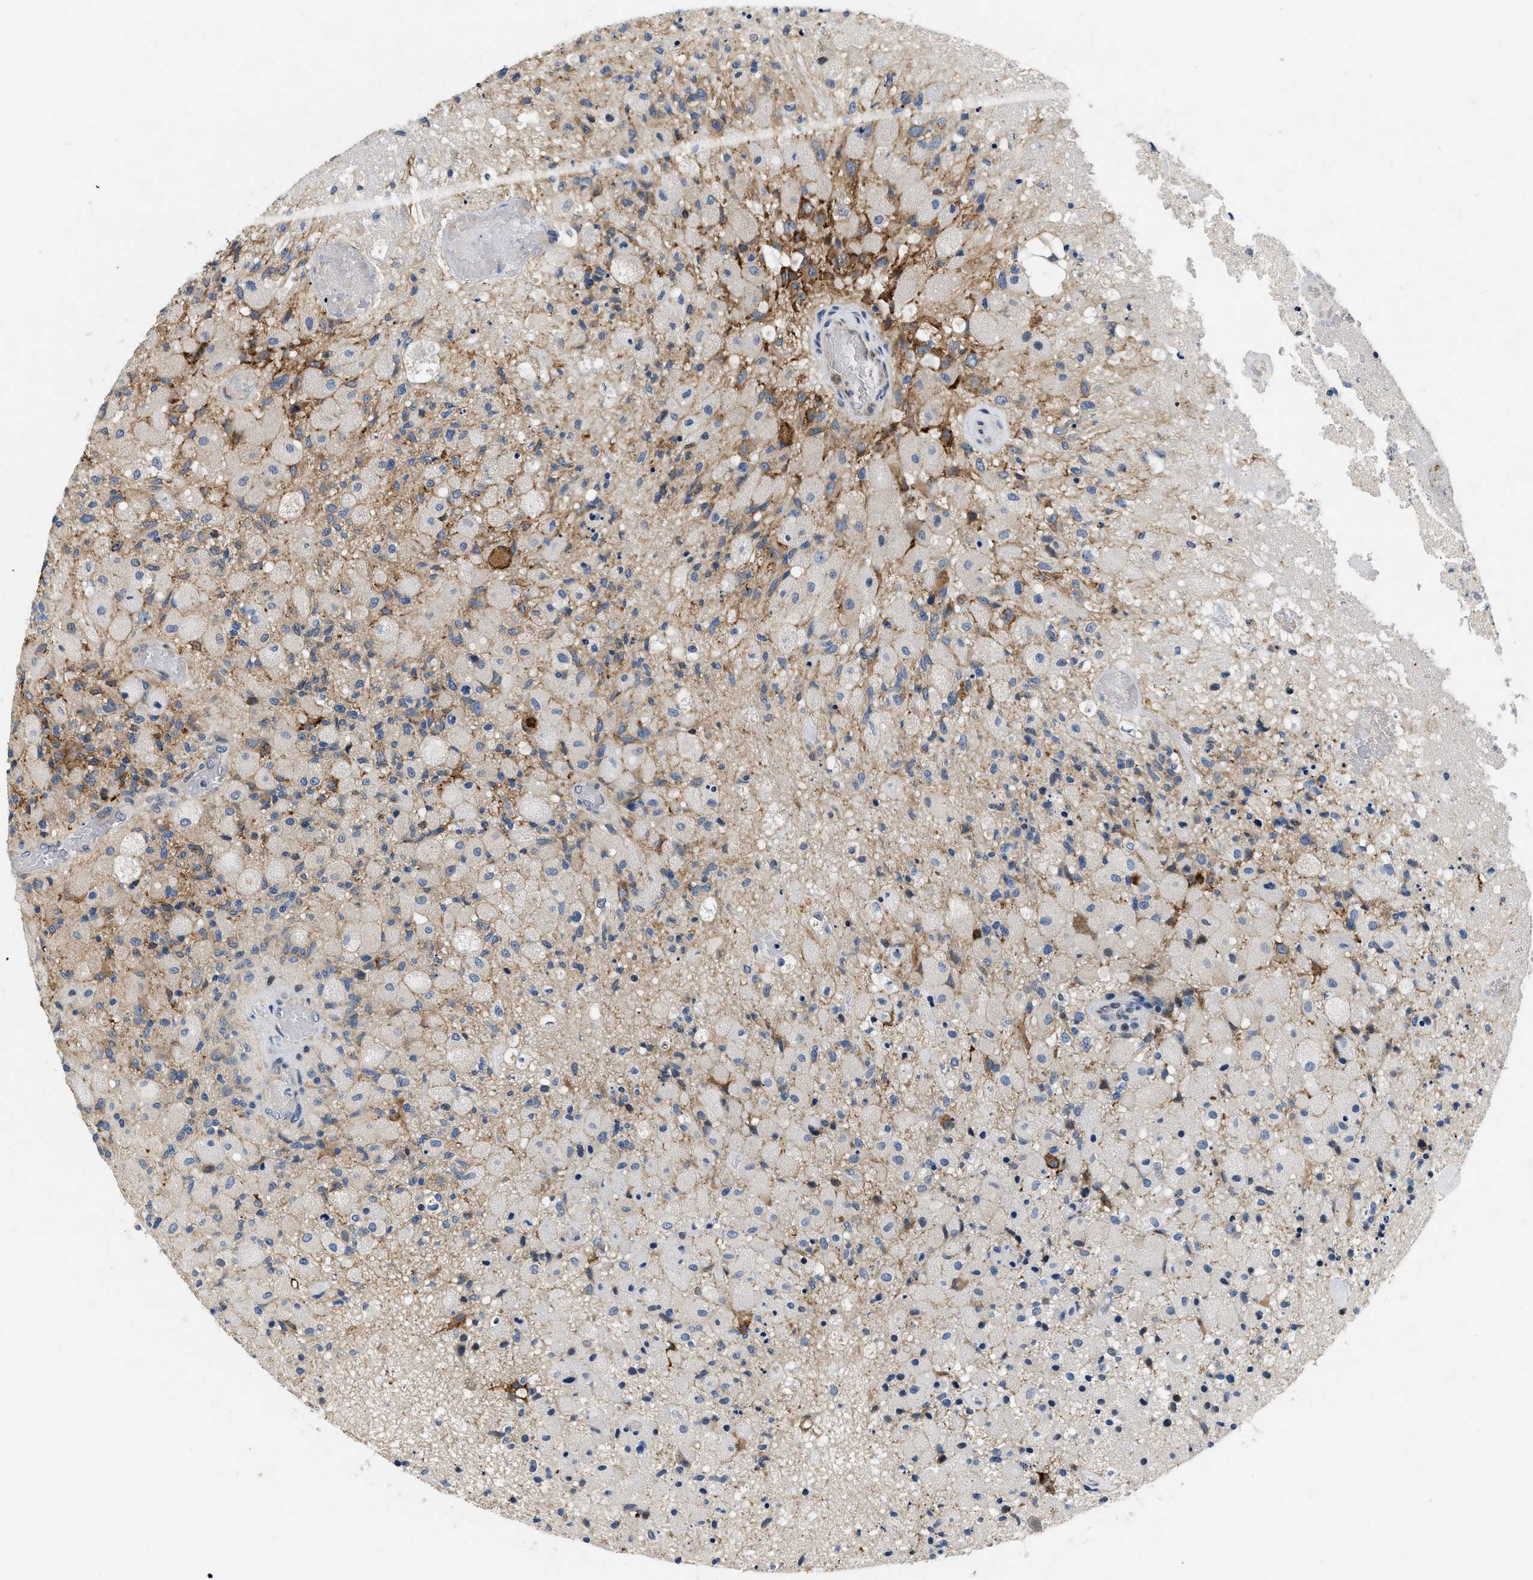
{"staining": {"intensity": "weak", "quantity": ">75%", "location": "cytoplasmic/membranous"}, "tissue": "glioma", "cell_type": "Tumor cells", "image_type": "cancer", "snomed": [{"axis": "morphology", "description": "Normal tissue, NOS"}, {"axis": "morphology", "description": "Glioma, malignant, High grade"}, {"axis": "topography", "description": "Cerebral cortex"}], "caption": "Immunohistochemical staining of human glioma shows low levels of weak cytoplasmic/membranous staining in about >75% of tumor cells.", "gene": "VIP", "patient": {"sex": "male", "age": 77}}